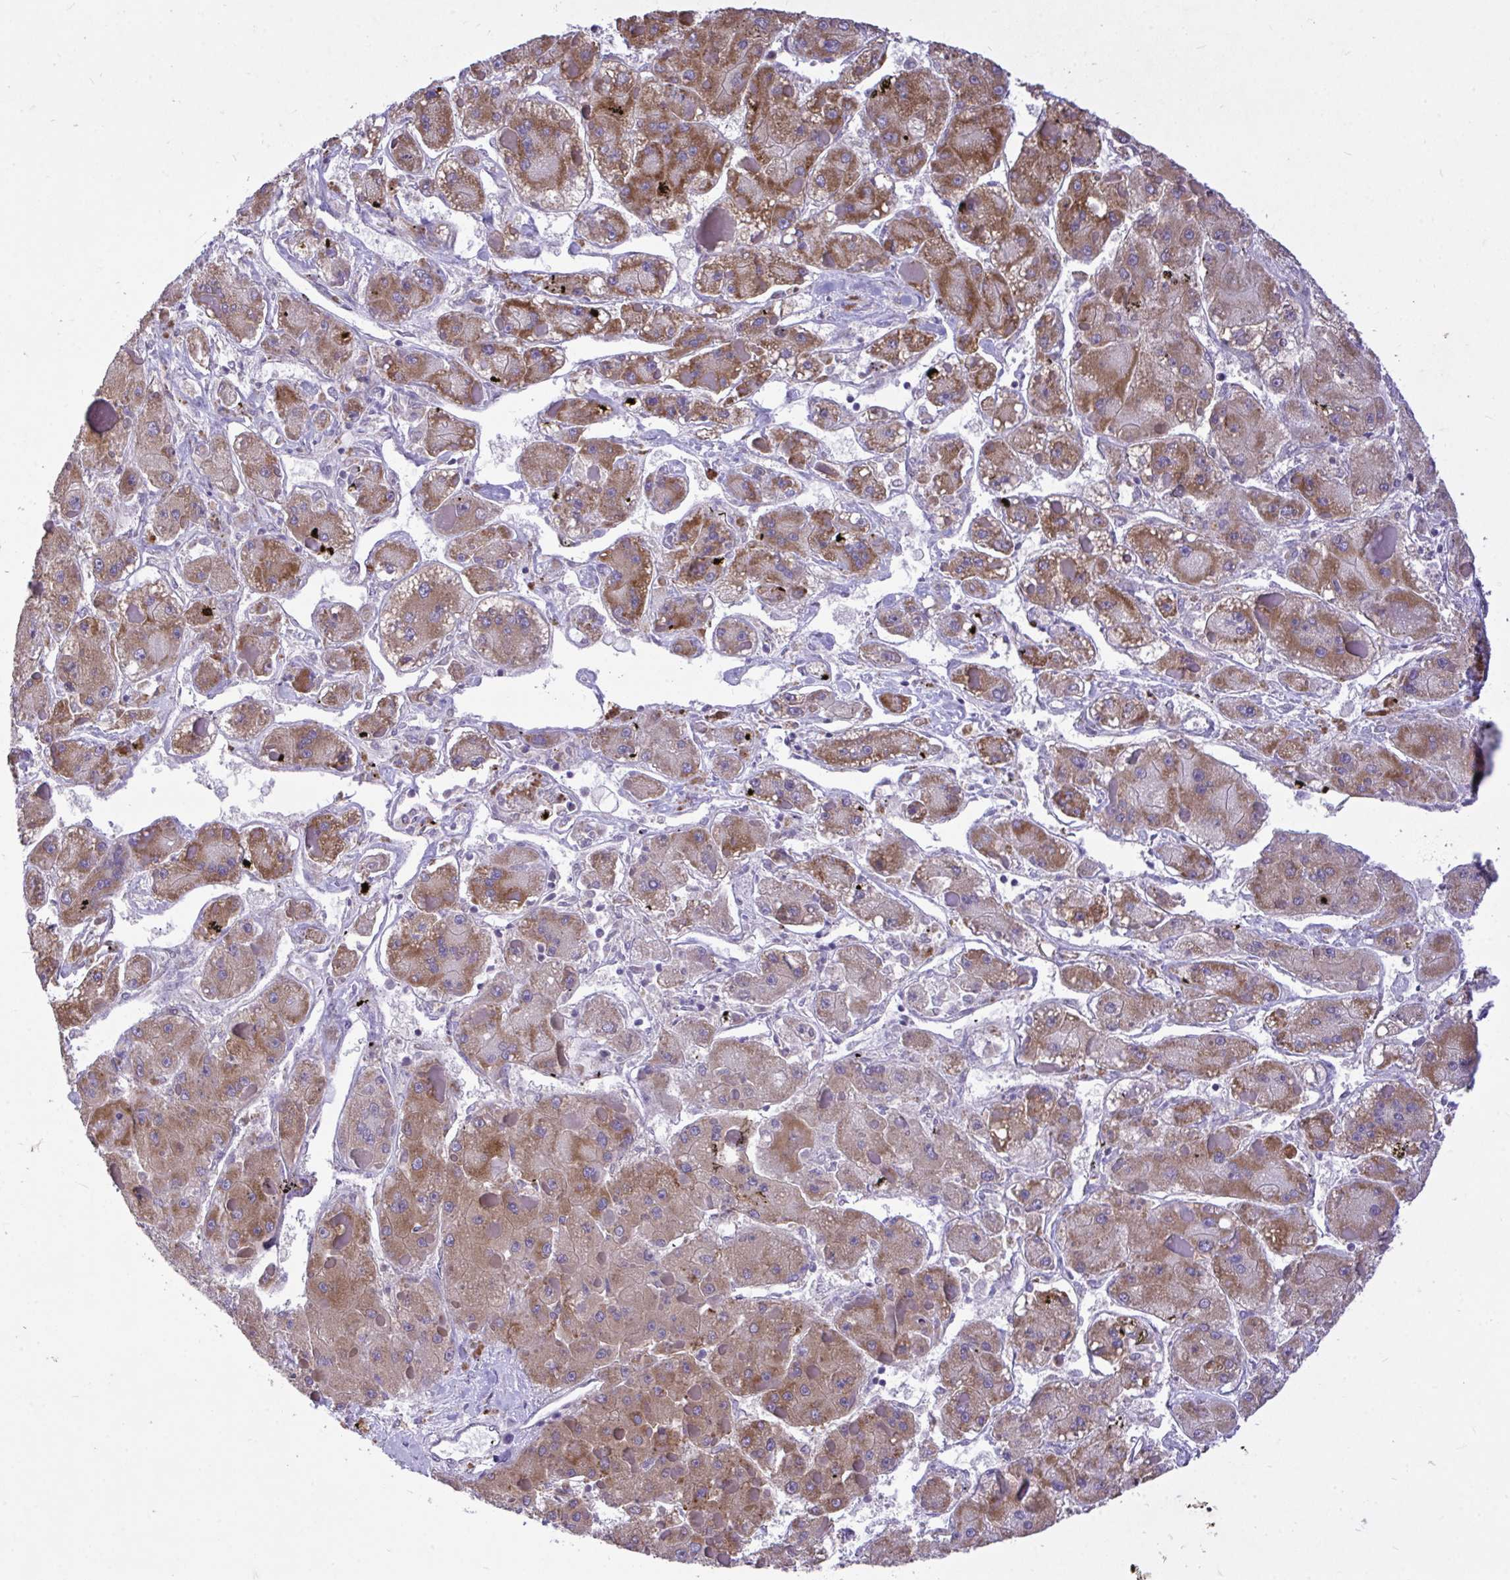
{"staining": {"intensity": "moderate", "quantity": ">75%", "location": "cytoplasmic/membranous"}, "tissue": "liver cancer", "cell_type": "Tumor cells", "image_type": "cancer", "snomed": [{"axis": "morphology", "description": "Carcinoma, Hepatocellular, NOS"}, {"axis": "topography", "description": "Liver"}], "caption": "DAB immunohistochemical staining of liver cancer (hepatocellular carcinoma) demonstrates moderate cytoplasmic/membranous protein expression in about >75% of tumor cells.", "gene": "MPC2", "patient": {"sex": "female", "age": 73}}